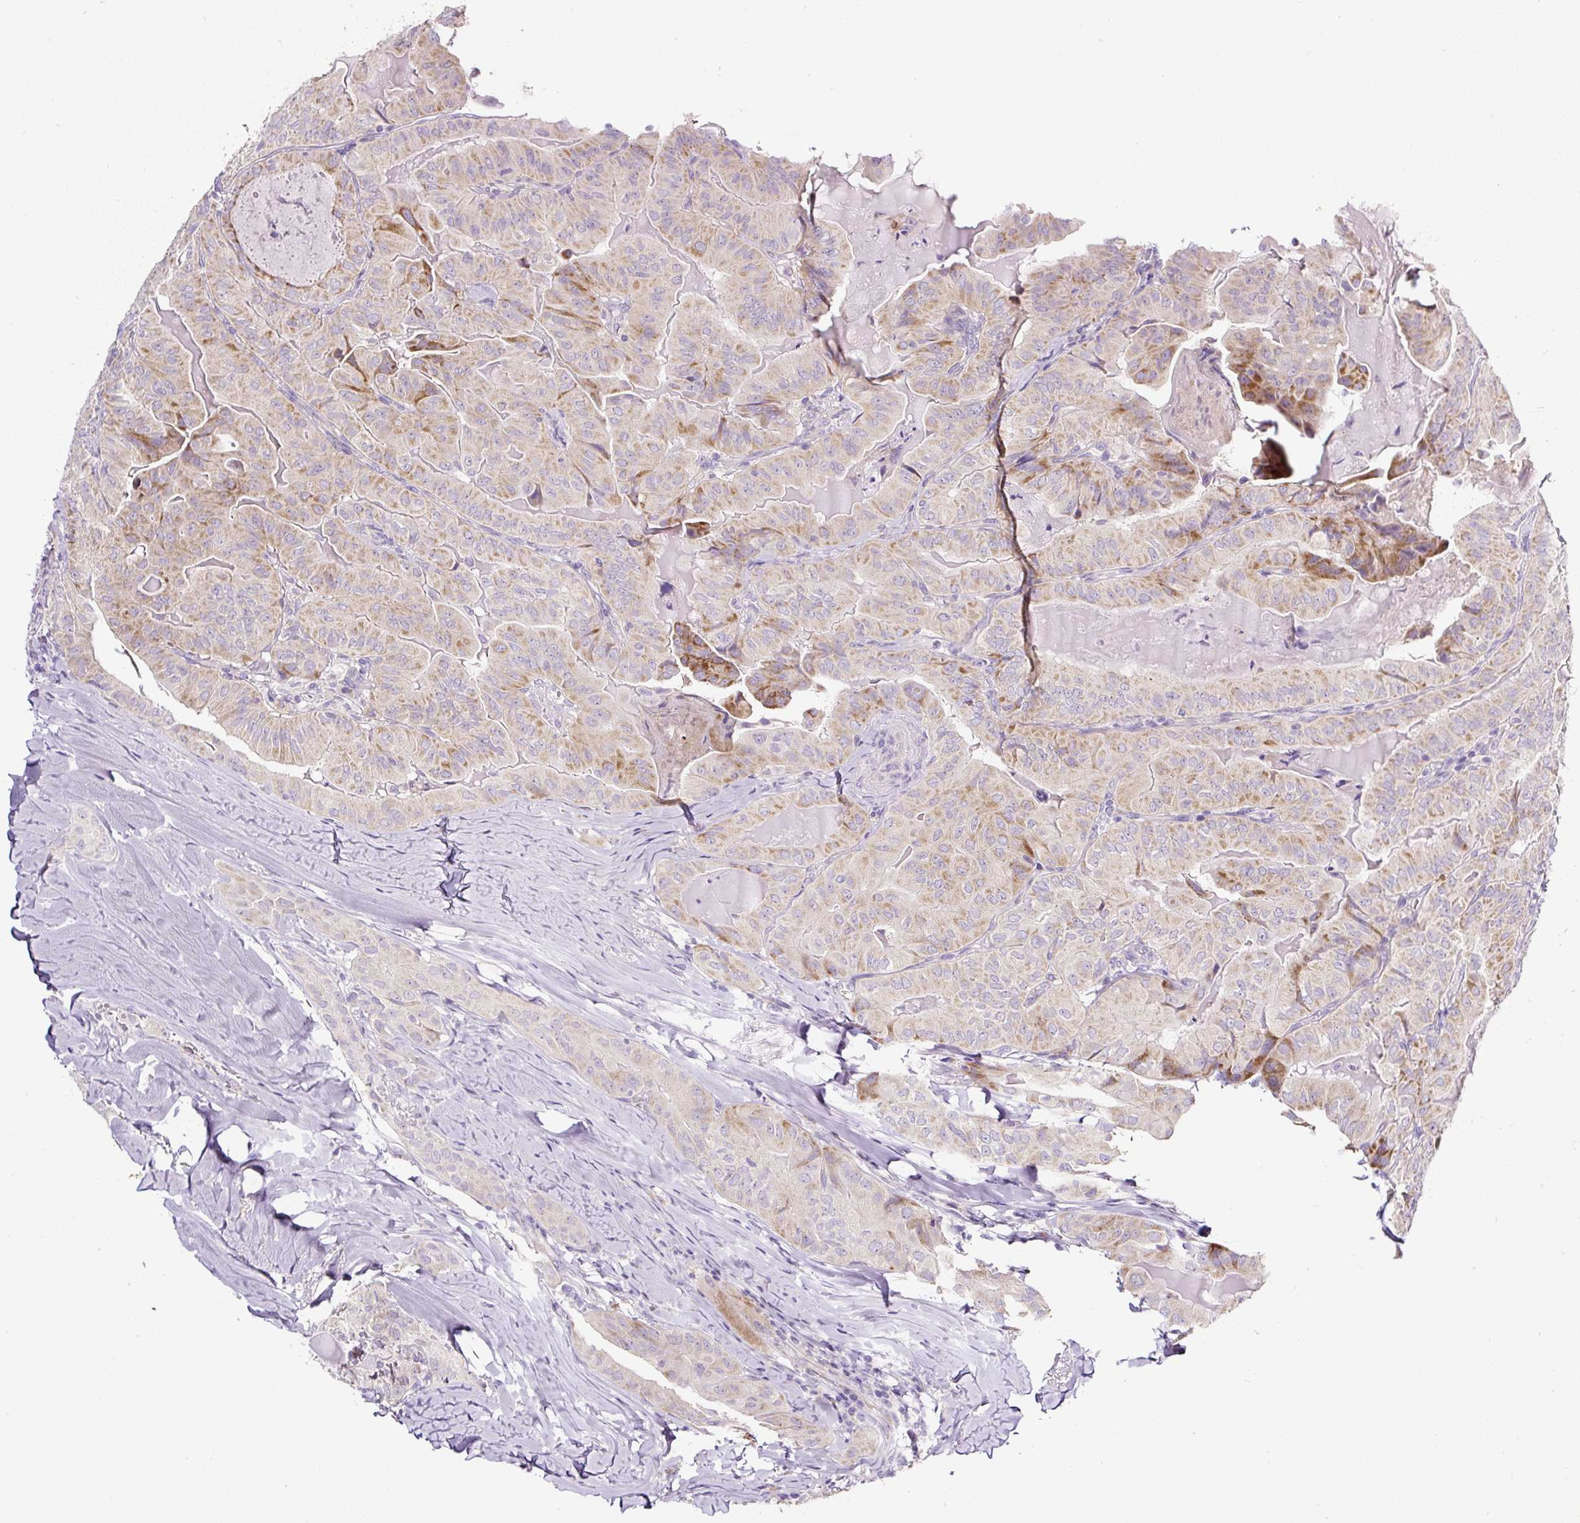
{"staining": {"intensity": "weak", "quantity": ">75%", "location": "cytoplasmic/membranous"}, "tissue": "thyroid cancer", "cell_type": "Tumor cells", "image_type": "cancer", "snomed": [{"axis": "morphology", "description": "Papillary adenocarcinoma, NOS"}, {"axis": "topography", "description": "Thyroid gland"}], "caption": "DAB immunohistochemical staining of human papillary adenocarcinoma (thyroid) reveals weak cytoplasmic/membranous protein staining in approximately >75% of tumor cells.", "gene": "HPS4", "patient": {"sex": "female", "age": 68}}